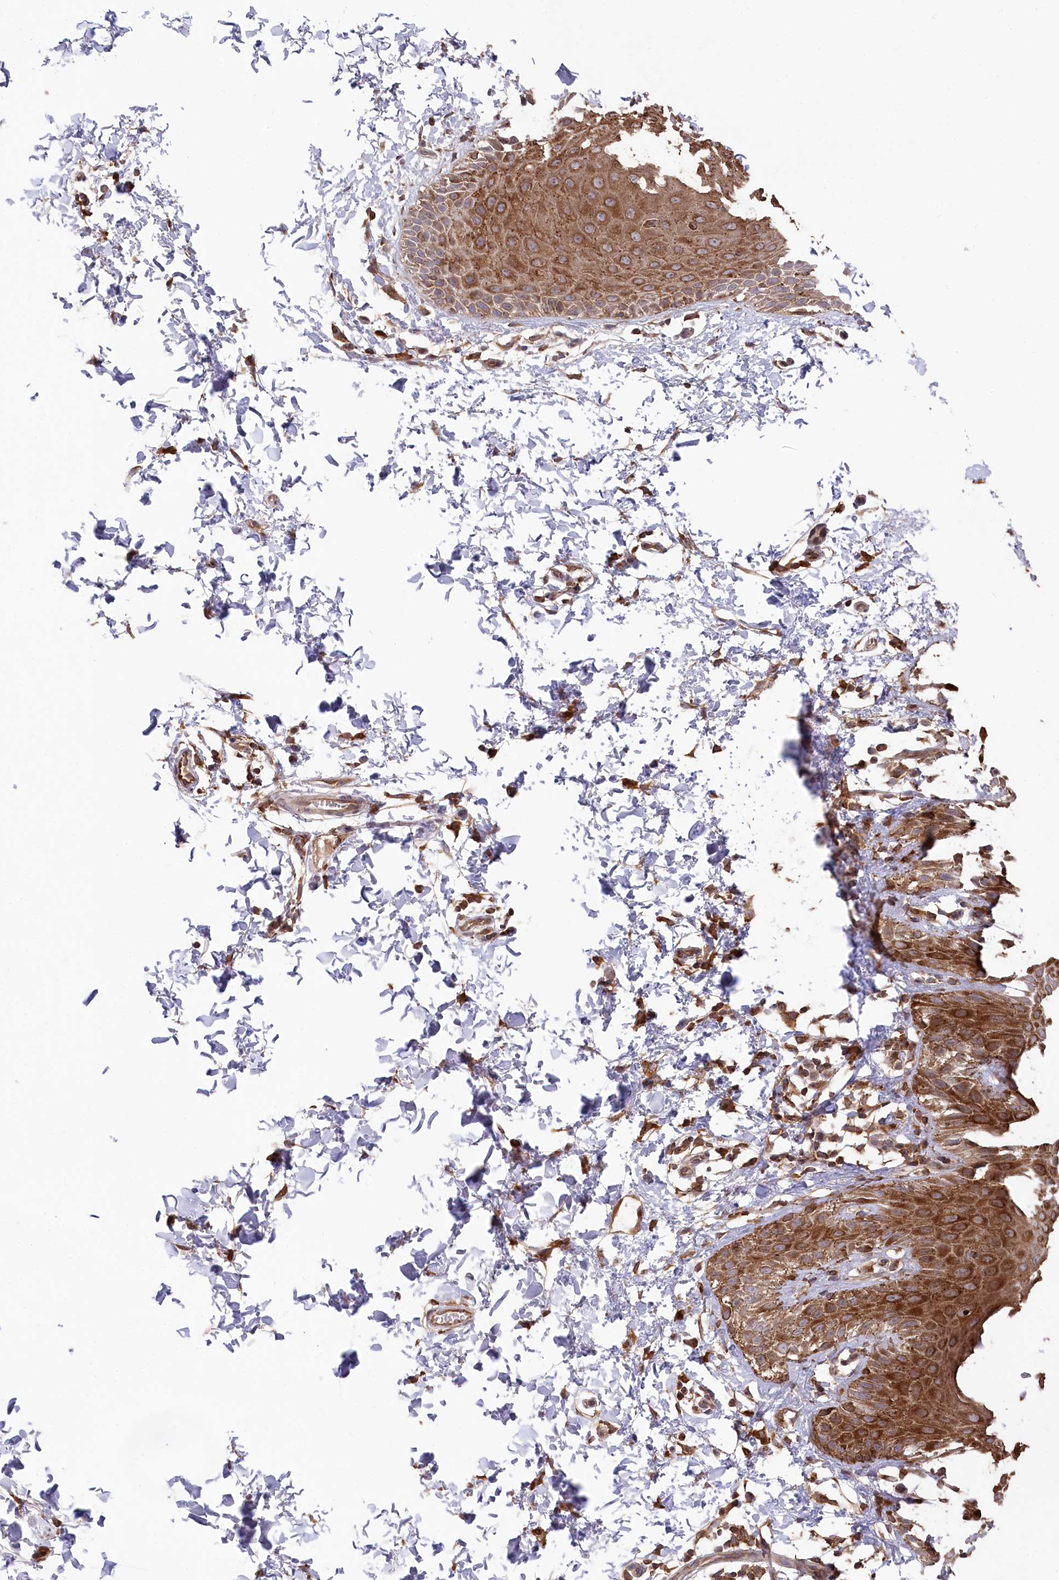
{"staining": {"intensity": "moderate", "quantity": ">75%", "location": "cytoplasmic/membranous"}, "tissue": "skin", "cell_type": "Epidermal cells", "image_type": "normal", "snomed": [{"axis": "morphology", "description": "Normal tissue, NOS"}, {"axis": "topography", "description": "Anal"}], "caption": "Immunohistochemical staining of normal skin reveals >75% levels of moderate cytoplasmic/membranous protein expression in about >75% of epidermal cells. The staining is performed using DAB brown chromogen to label protein expression. The nuclei are counter-stained blue using hematoxylin.", "gene": "PPP1R21", "patient": {"sex": "male", "age": 44}}